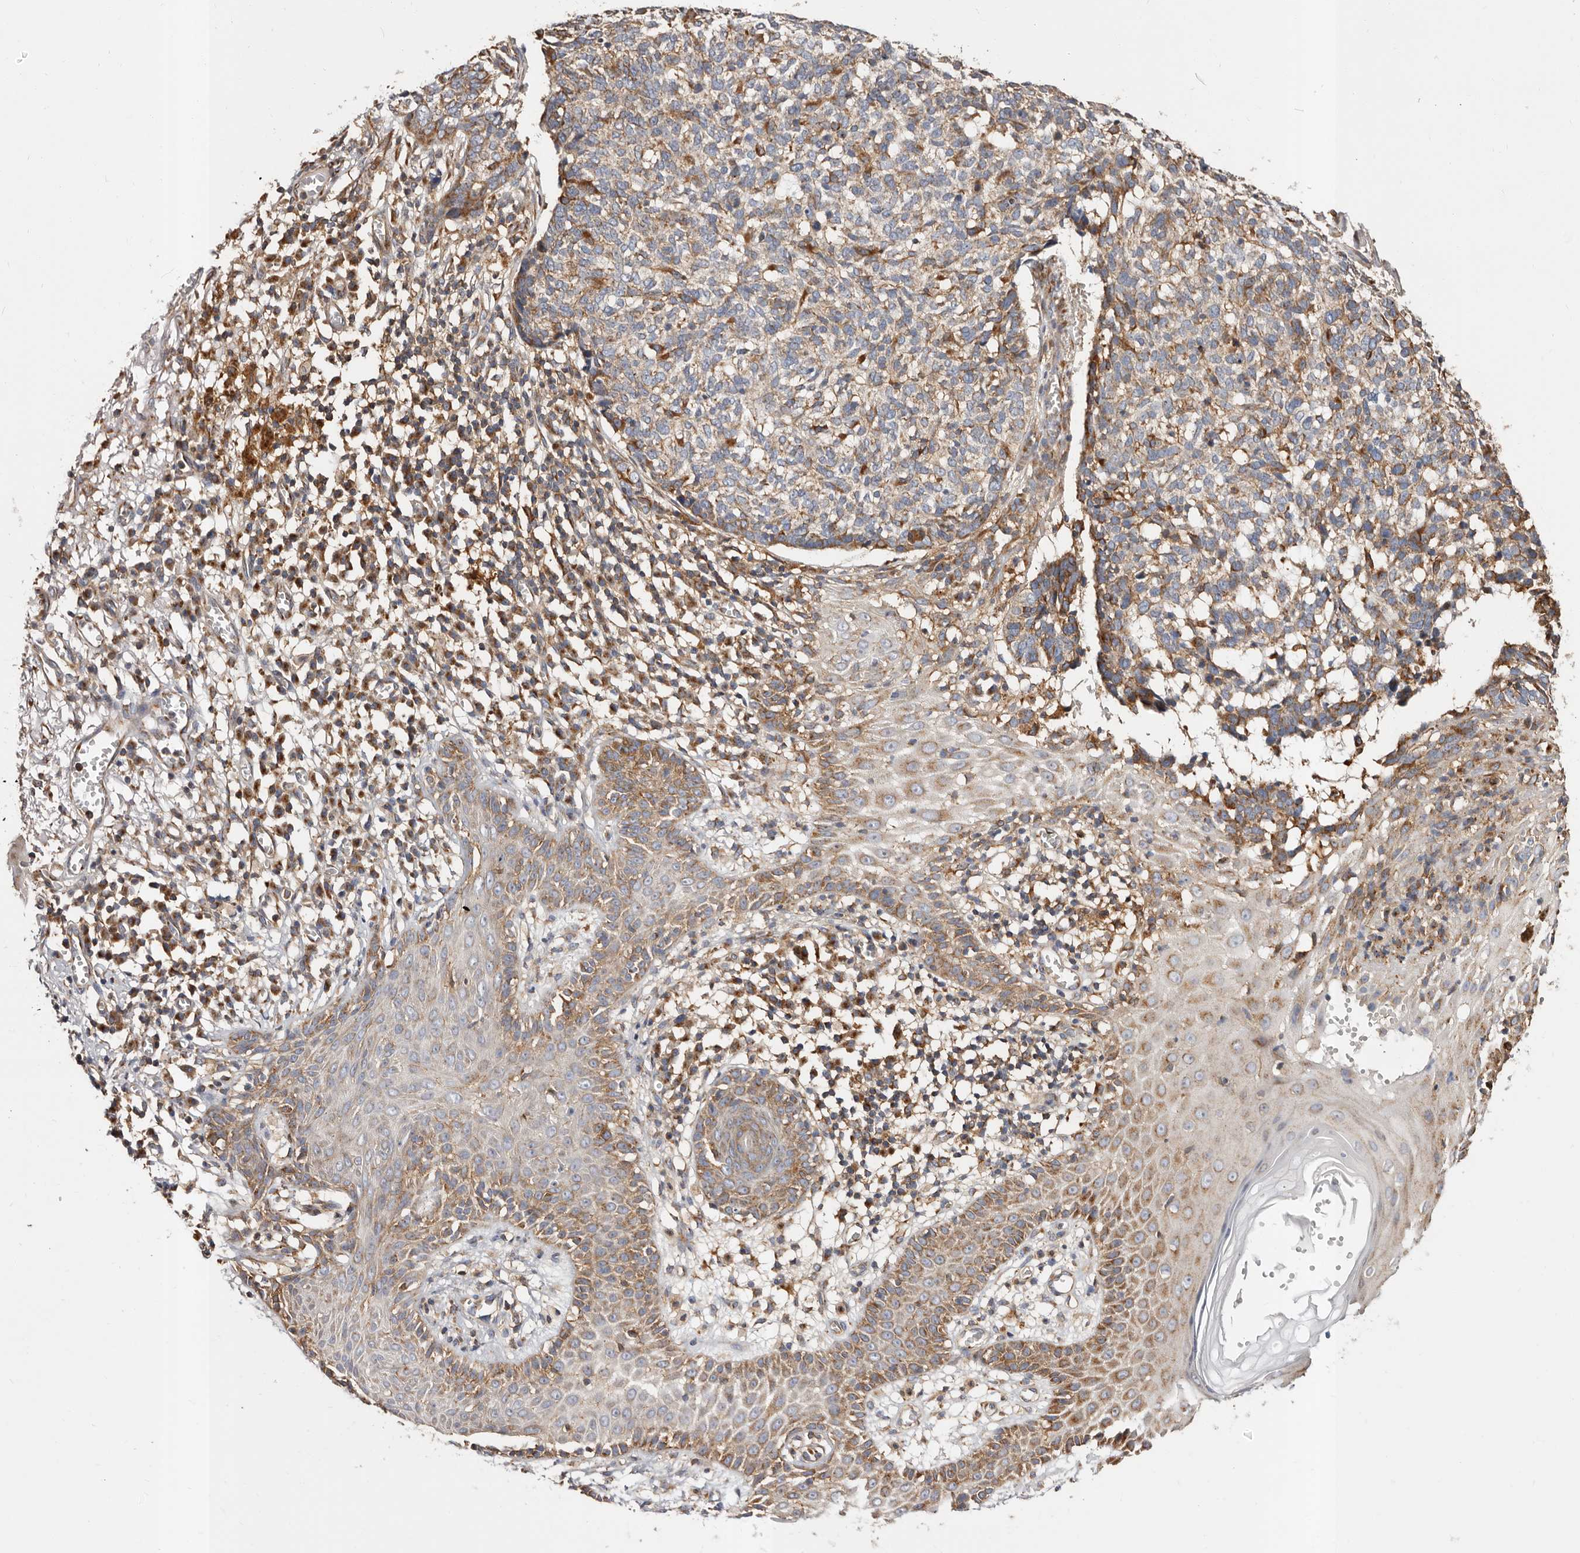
{"staining": {"intensity": "weak", "quantity": "25%-75%", "location": "cytoplasmic/membranous"}, "tissue": "skin cancer", "cell_type": "Tumor cells", "image_type": "cancer", "snomed": [{"axis": "morphology", "description": "Basal cell carcinoma"}, {"axis": "topography", "description": "Skin"}], "caption": "This is an image of IHC staining of basal cell carcinoma (skin), which shows weak expression in the cytoplasmic/membranous of tumor cells.", "gene": "COQ8B", "patient": {"sex": "male", "age": 85}}